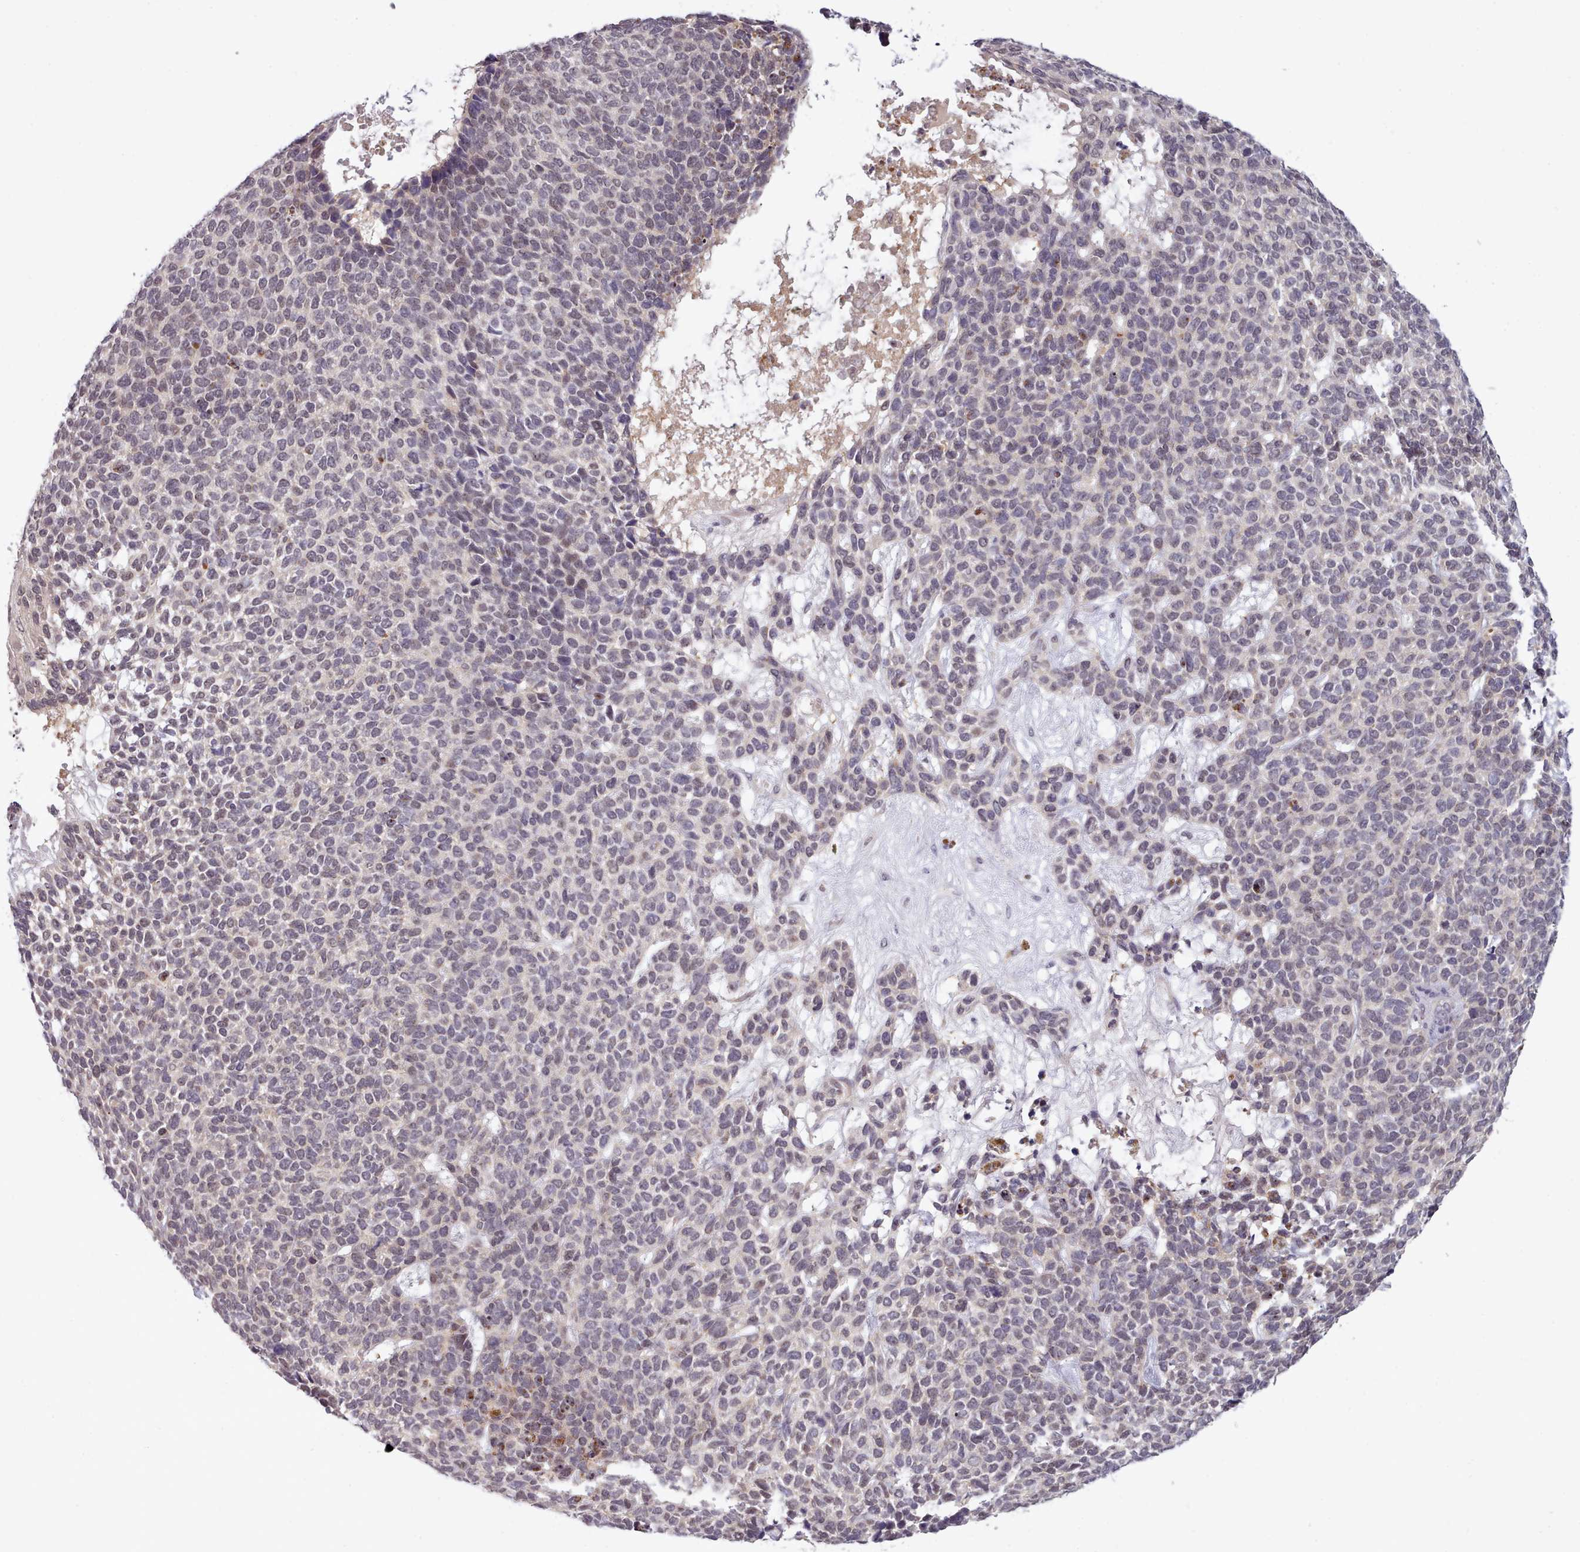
{"staining": {"intensity": "negative", "quantity": "none", "location": "none"}, "tissue": "skin cancer", "cell_type": "Tumor cells", "image_type": "cancer", "snomed": [{"axis": "morphology", "description": "Basal cell carcinoma"}, {"axis": "topography", "description": "Skin"}], "caption": "Immunohistochemistry (IHC) image of neoplastic tissue: basal cell carcinoma (skin) stained with DAB shows no significant protein positivity in tumor cells. Nuclei are stained in blue.", "gene": "ARL17A", "patient": {"sex": "female", "age": 84}}